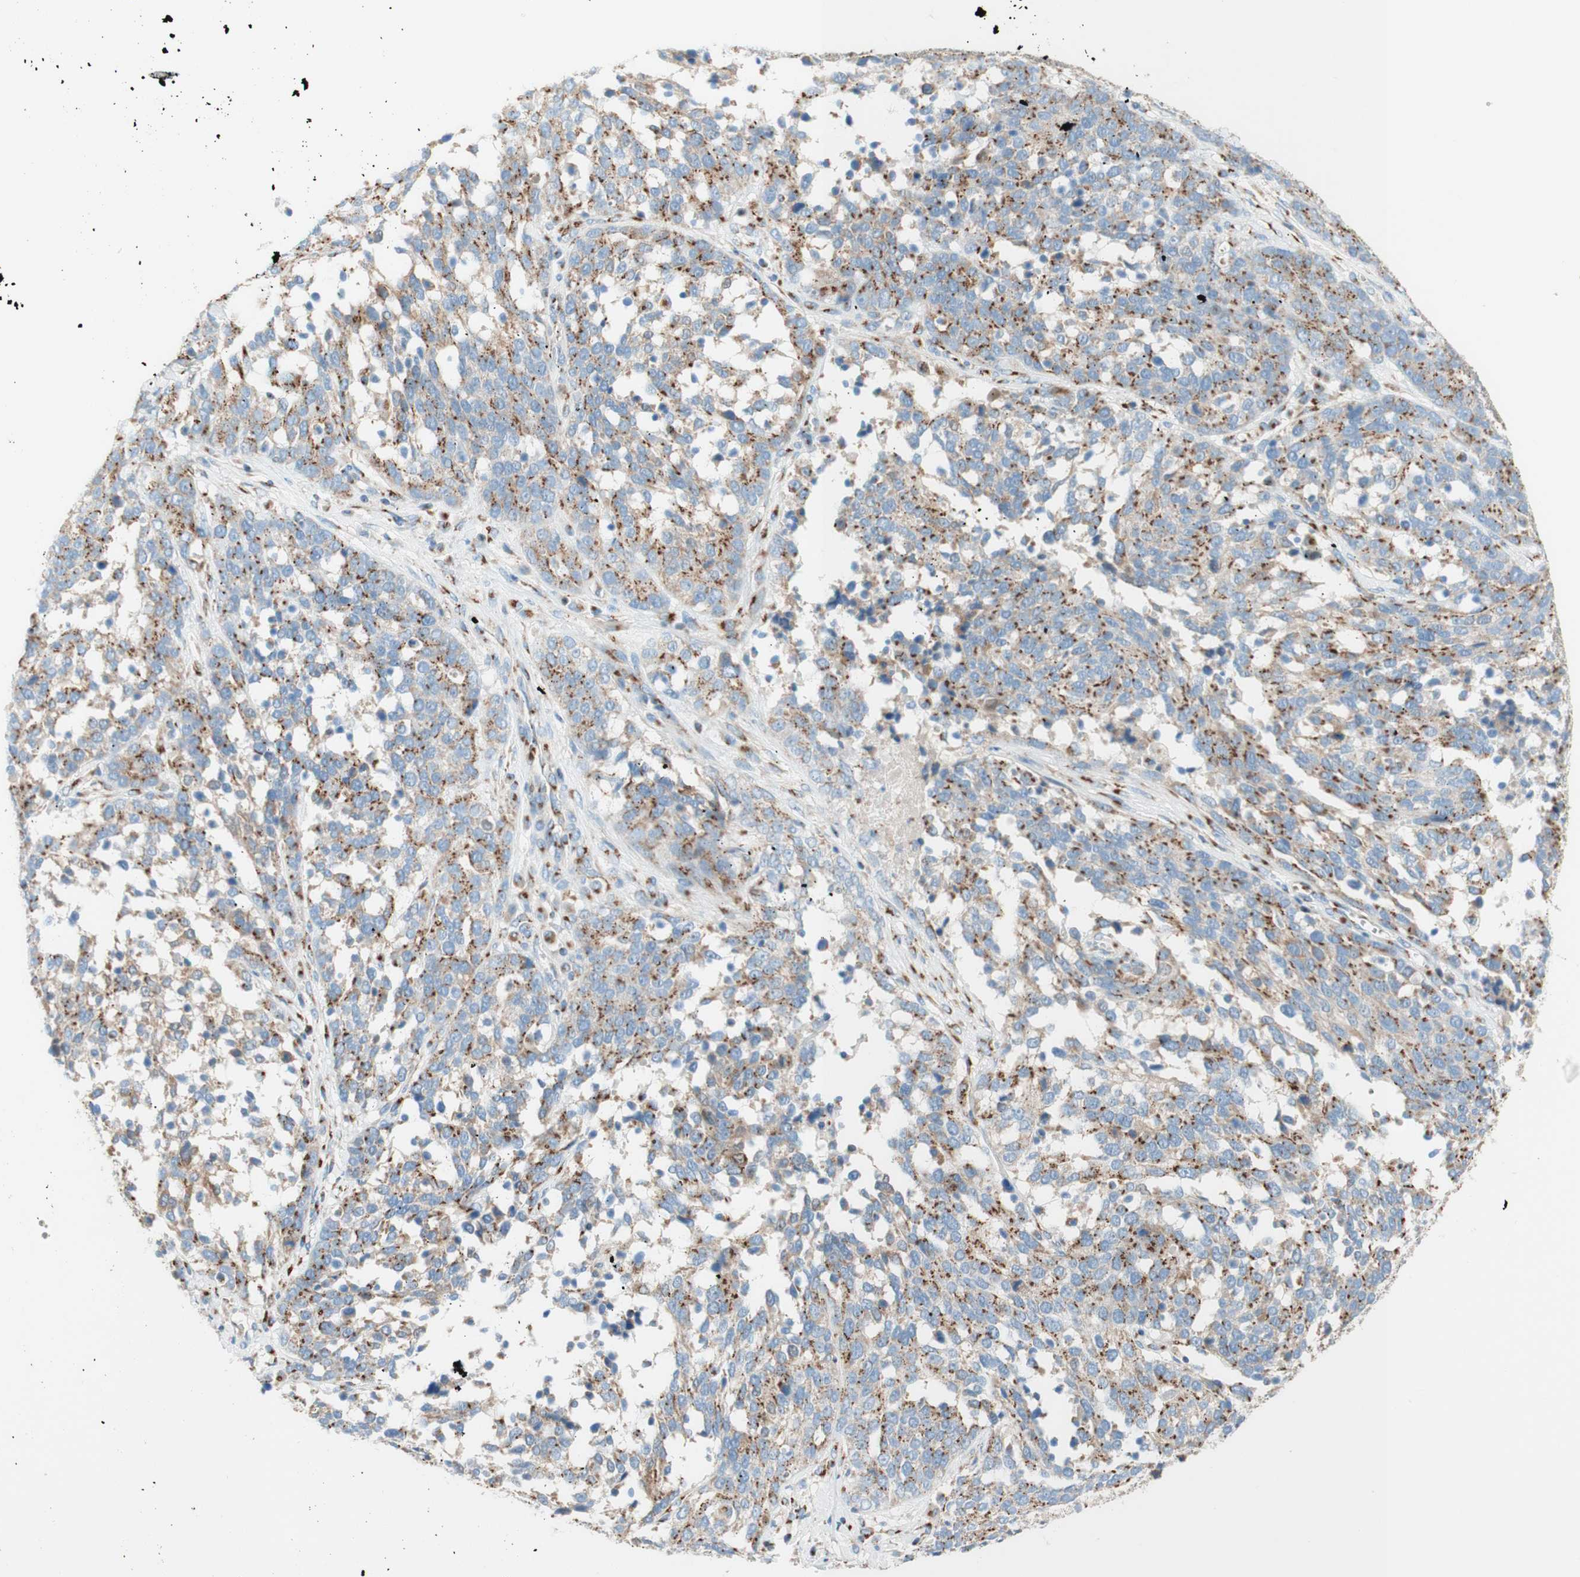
{"staining": {"intensity": "strong", "quantity": "25%-75%", "location": "cytoplasmic/membranous"}, "tissue": "ovarian cancer", "cell_type": "Tumor cells", "image_type": "cancer", "snomed": [{"axis": "morphology", "description": "Cystadenocarcinoma, serous, NOS"}, {"axis": "topography", "description": "Ovary"}], "caption": "Ovarian cancer stained for a protein (brown) reveals strong cytoplasmic/membranous positive staining in about 25%-75% of tumor cells.", "gene": "GOLGB1", "patient": {"sex": "female", "age": 44}}